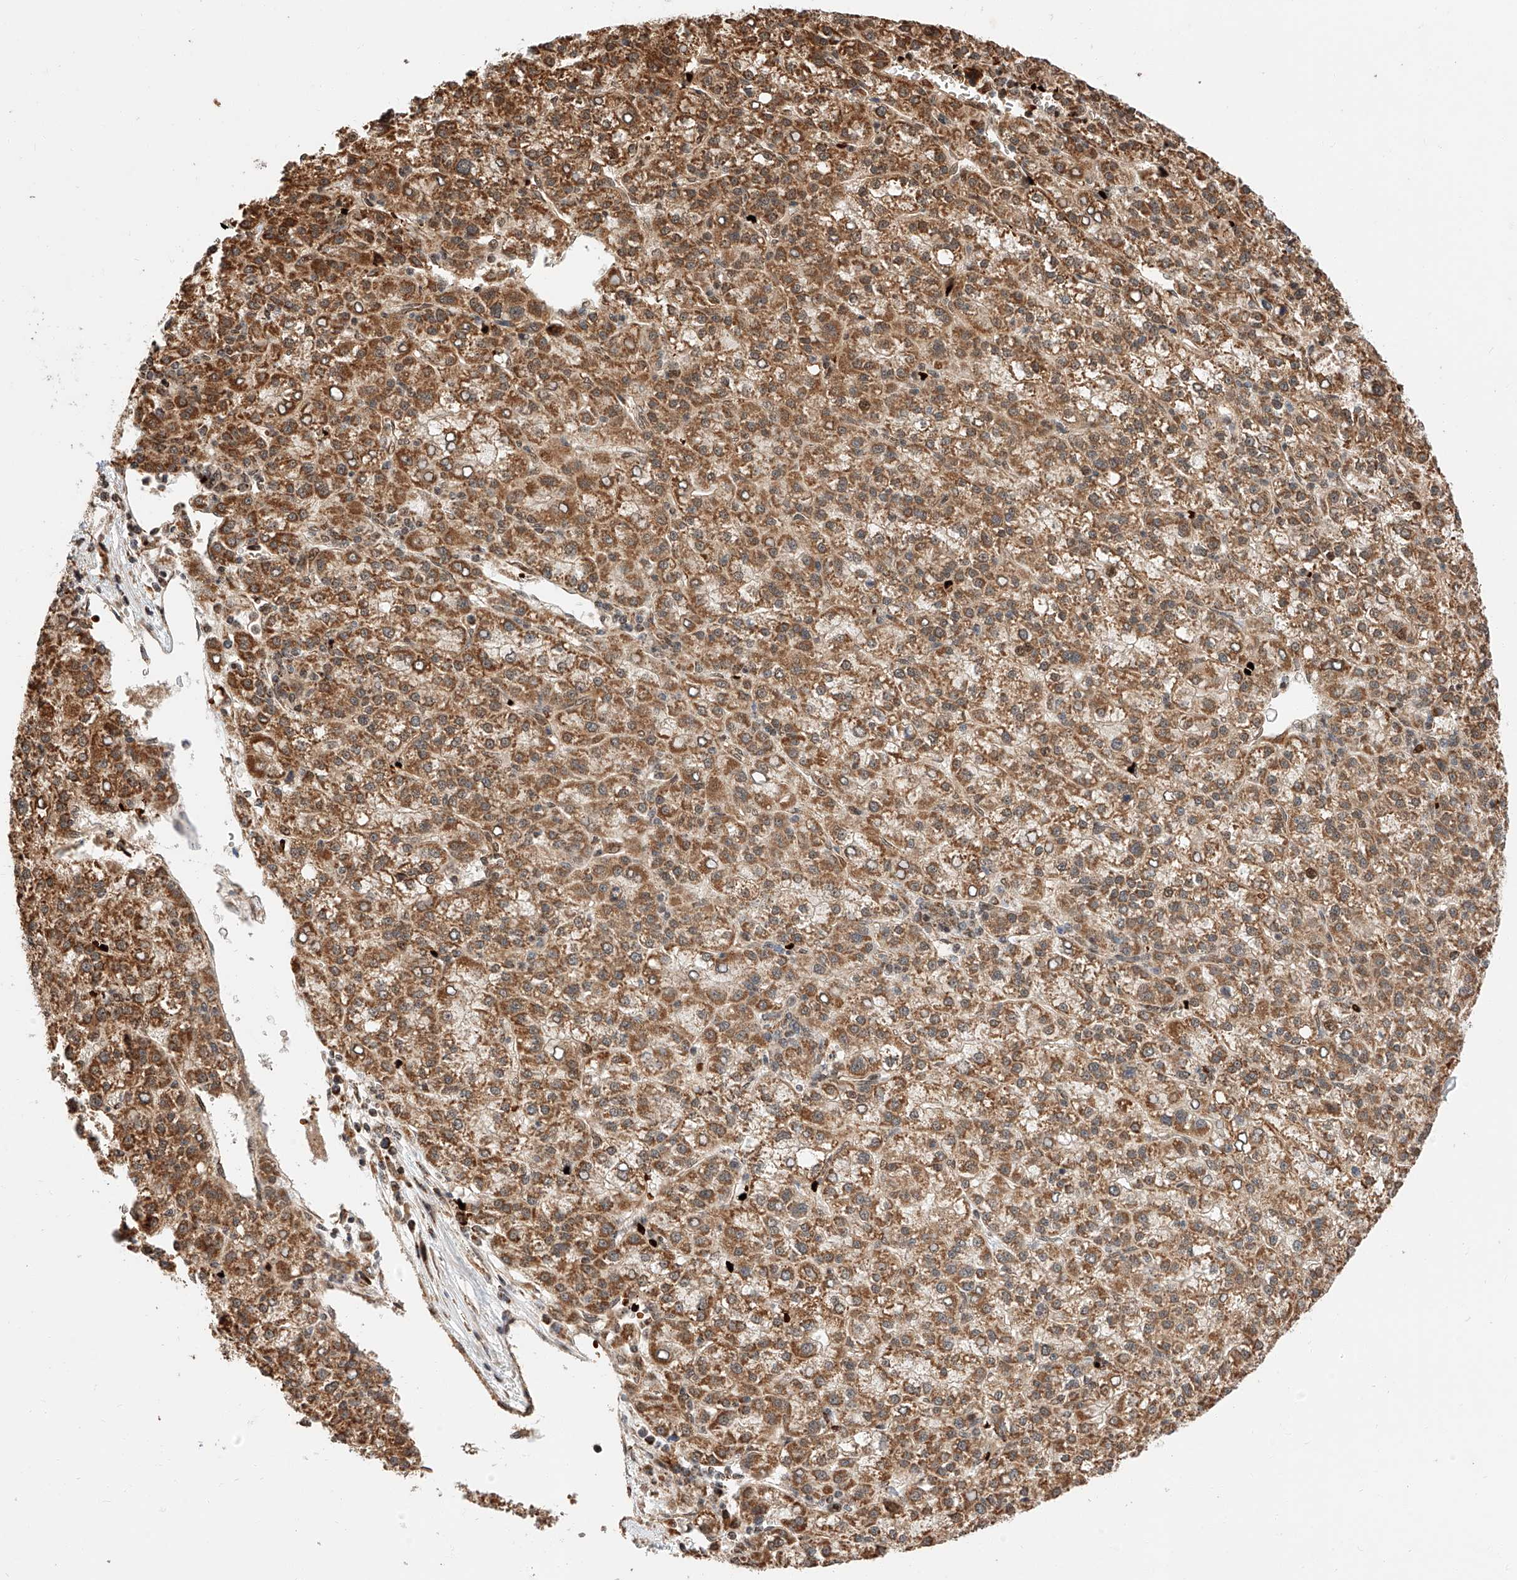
{"staining": {"intensity": "moderate", "quantity": ">75%", "location": "cytoplasmic/membranous"}, "tissue": "liver cancer", "cell_type": "Tumor cells", "image_type": "cancer", "snomed": [{"axis": "morphology", "description": "Carcinoma, Hepatocellular, NOS"}, {"axis": "topography", "description": "Liver"}], "caption": "Liver hepatocellular carcinoma tissue shows moderate cytoplasmic/membranous staining in approximately >75% of tumor cells", "gene": "THTPA", "patient": {"sex": "female", "age": 58}}